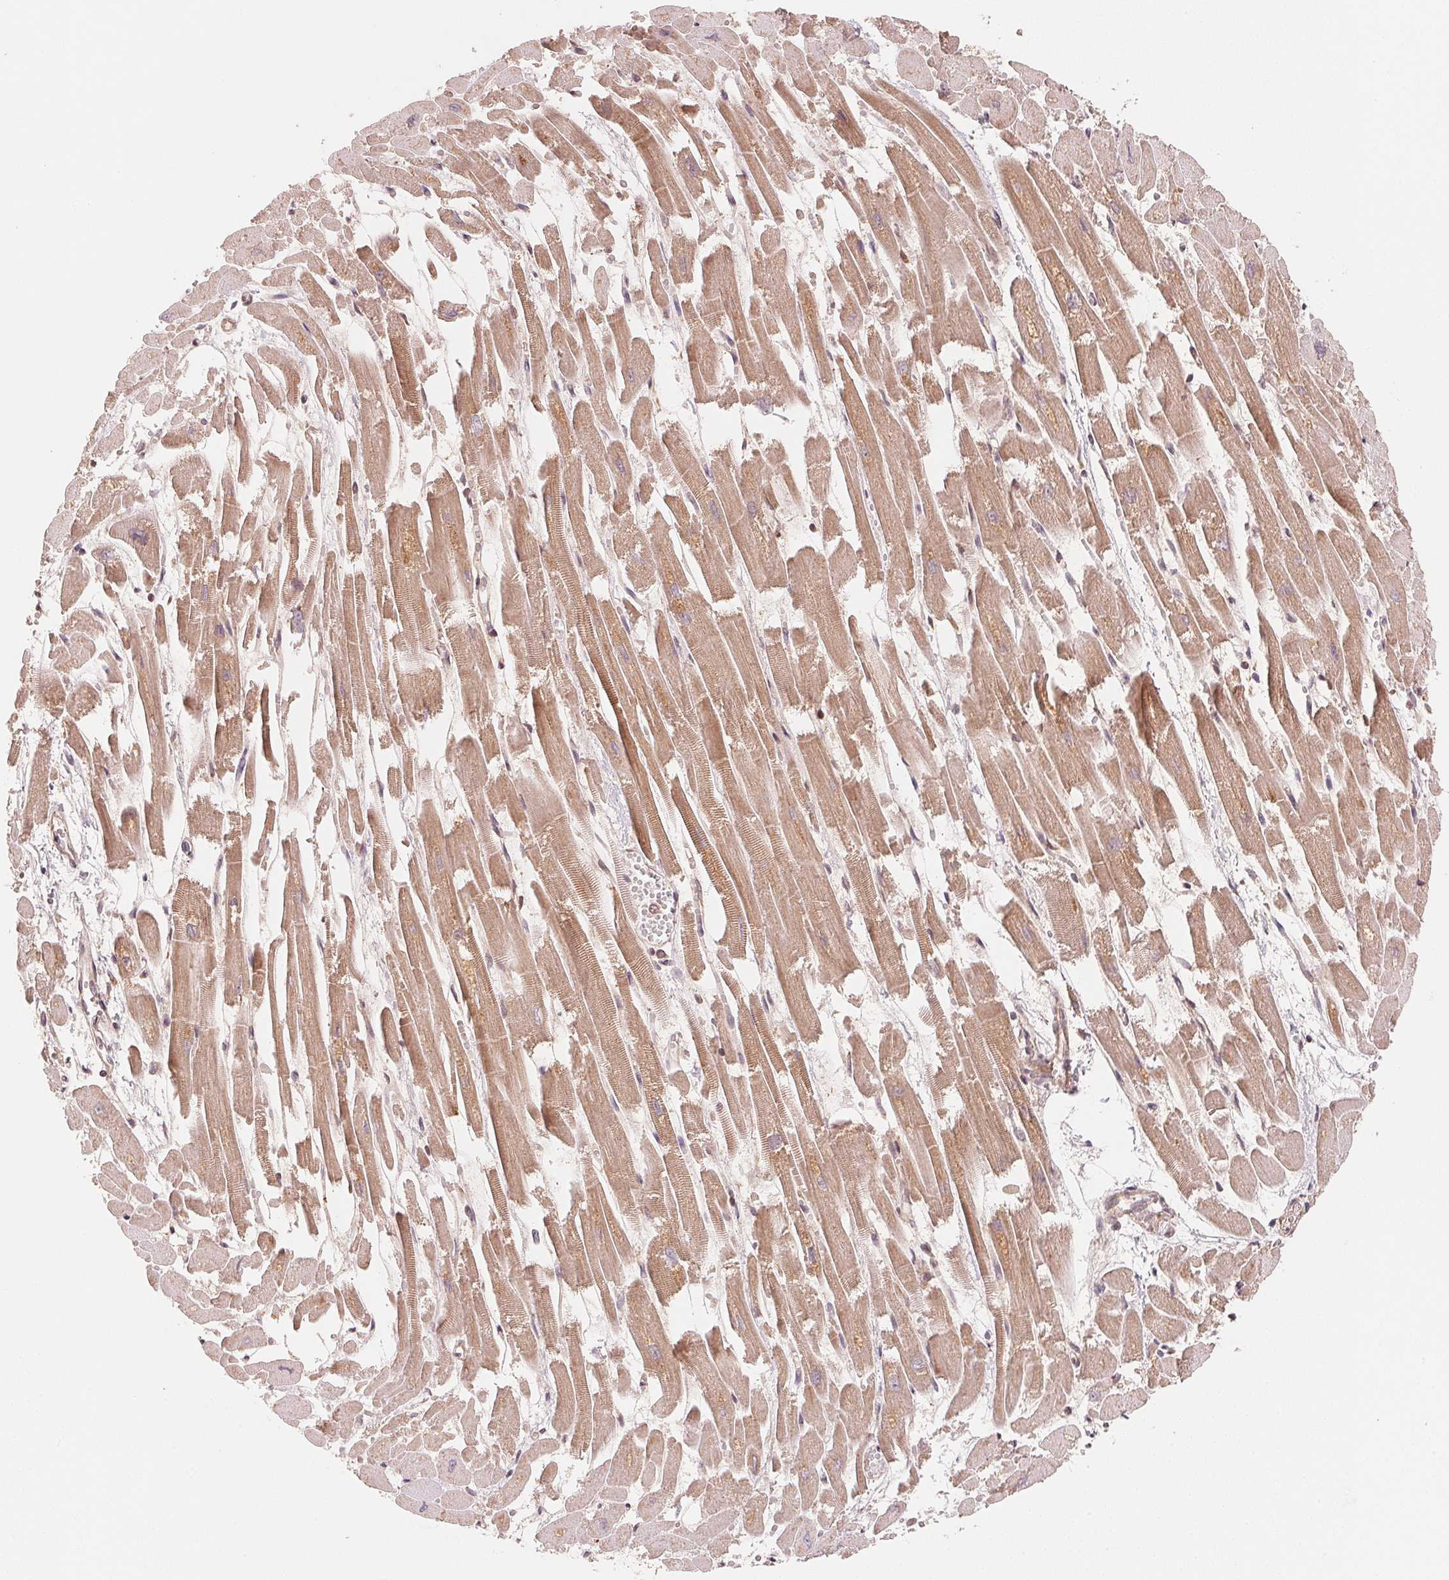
{"staining": {"intensity": "moderate", "quantity": ">75%", "location": "cytoplasmic/membranous,nuclear"}, "tissue": "heart muscle", "cell_type": "Cardiomyocytes", "image_type": "normal", "snomed": [{"axis": "morphology", "description": "Normal tissue, NOS"}, {"axis": "topography", "description": "Heart"}], "caption": "Immunohistochemical staining of normal heart muscle shows medium levels of moderate cytoplasmic/membranous,nuclear positivity in about >75% of cardiomyocytes.", "gene": "CCDC102B", "patient": {"sex": "female", "age": 52}}